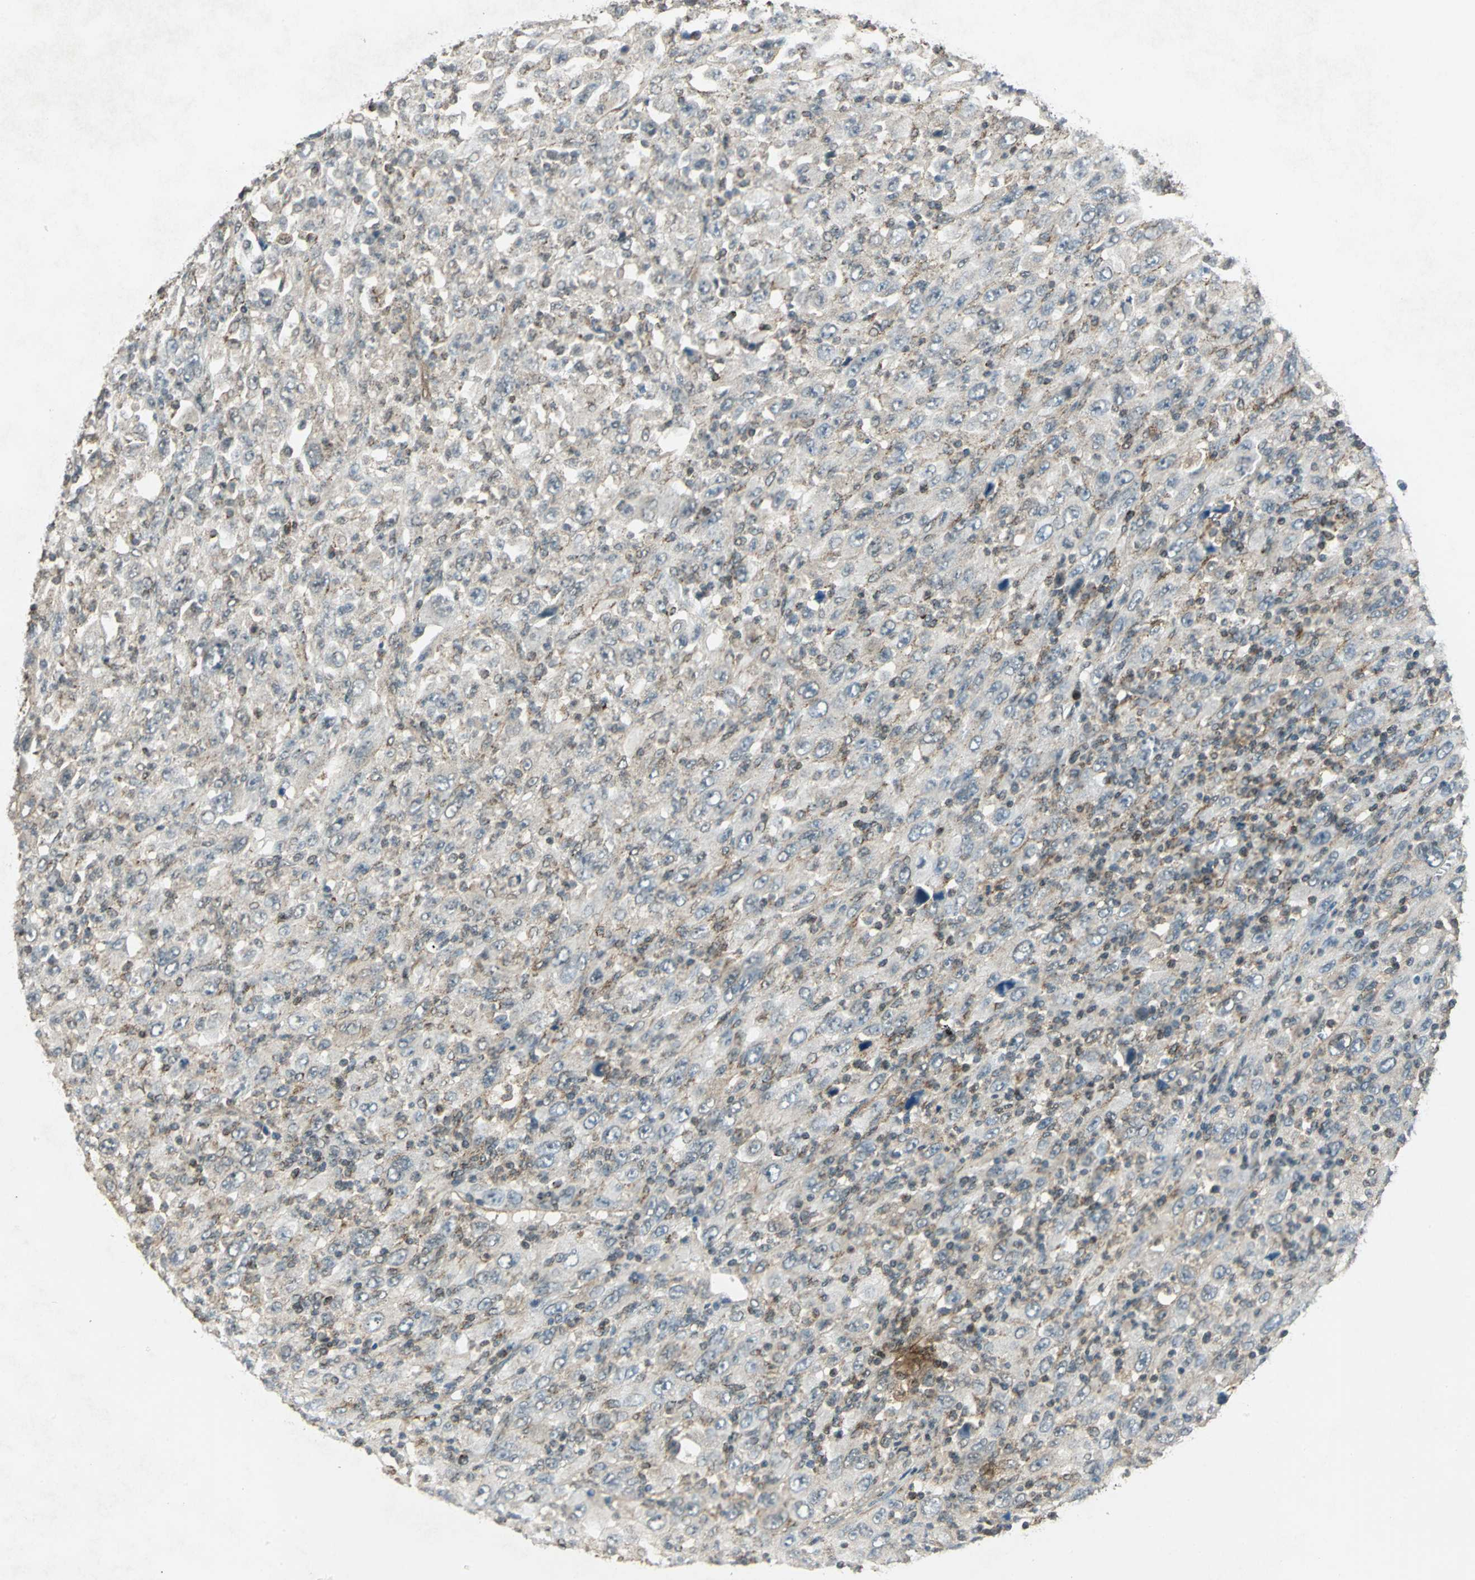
{"staining": {"intensity": "weak", "quantity": "25%-75%", "location": "cytoplasmic/membranous"}, "tissue": "melanoma", "cell_type": "Tumor cells", "image_type": "cancer", "snomed": [{"axis": "morphology", "description": "Malignant melanoma, Metastatic site"}, {"axis": "topography", "description": "Skin"}], "caption": "The histopathology image displays a brown stain indicating the presence of a protein in the cytoplasmic/membranous of tumor cells in melanoma. Ihc stains the protein of interest in brown and the nuclei are stained blue.", "gene": "NUDT2", "patient": {"sex": "female", "age": 56}}